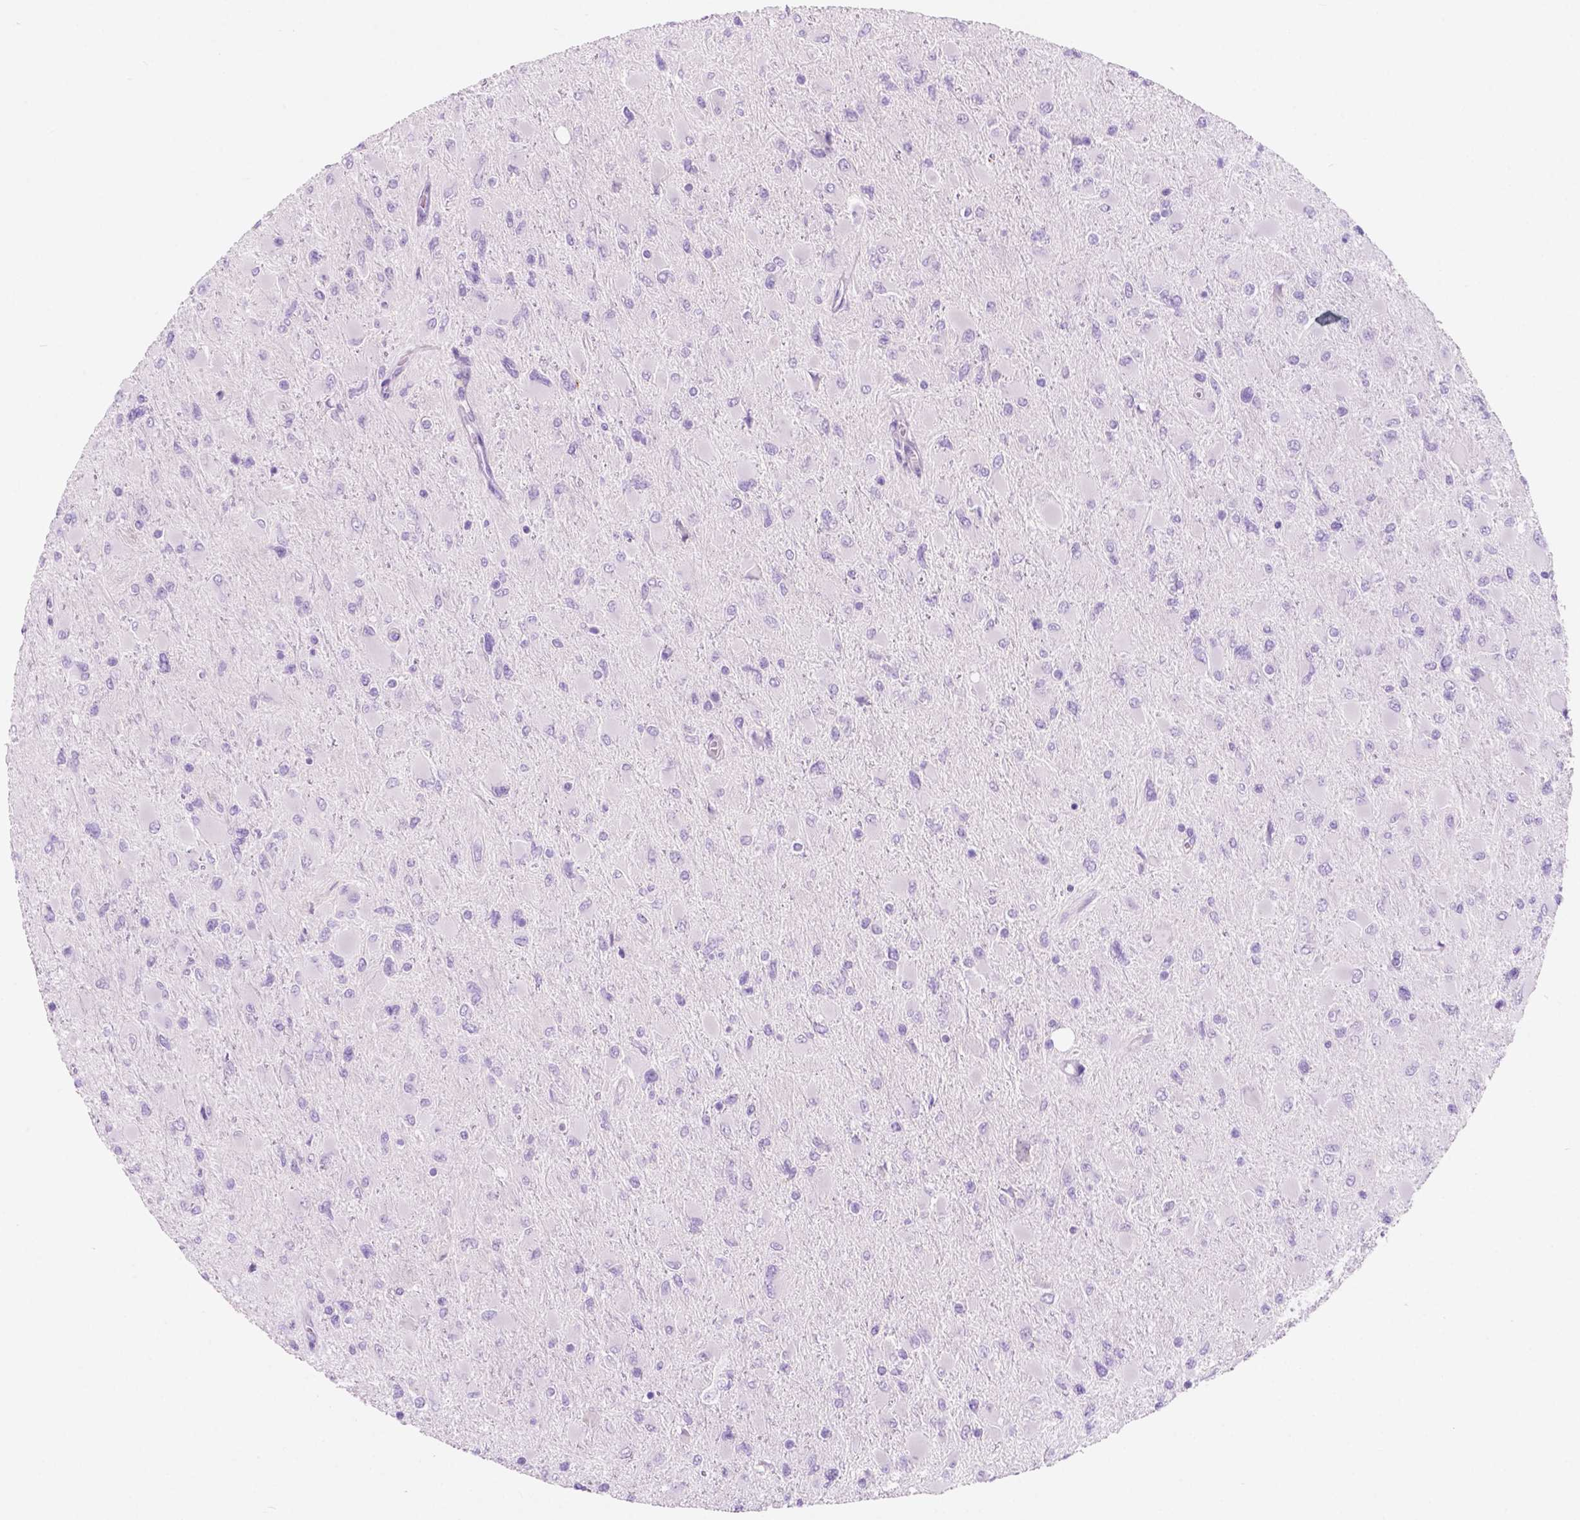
{"staining": {"intensity": "negative", "quantity": "none", "location": "none"}, "tissue": "glioma", "cell_type": "Tumor cells", "image_type": "cancer", "snomed": [{"axis": "morphology", "description": "Glioma, malignant, High grade"}, {"axis": "topography", "description": "Cerebral cortex"}], "caption": "Protein analysis of malignant glioma (high-grade) displays no significant staining in tumor cells.", "gene": "CUZD1", "patient": {"sex": "female", "age": 36}}